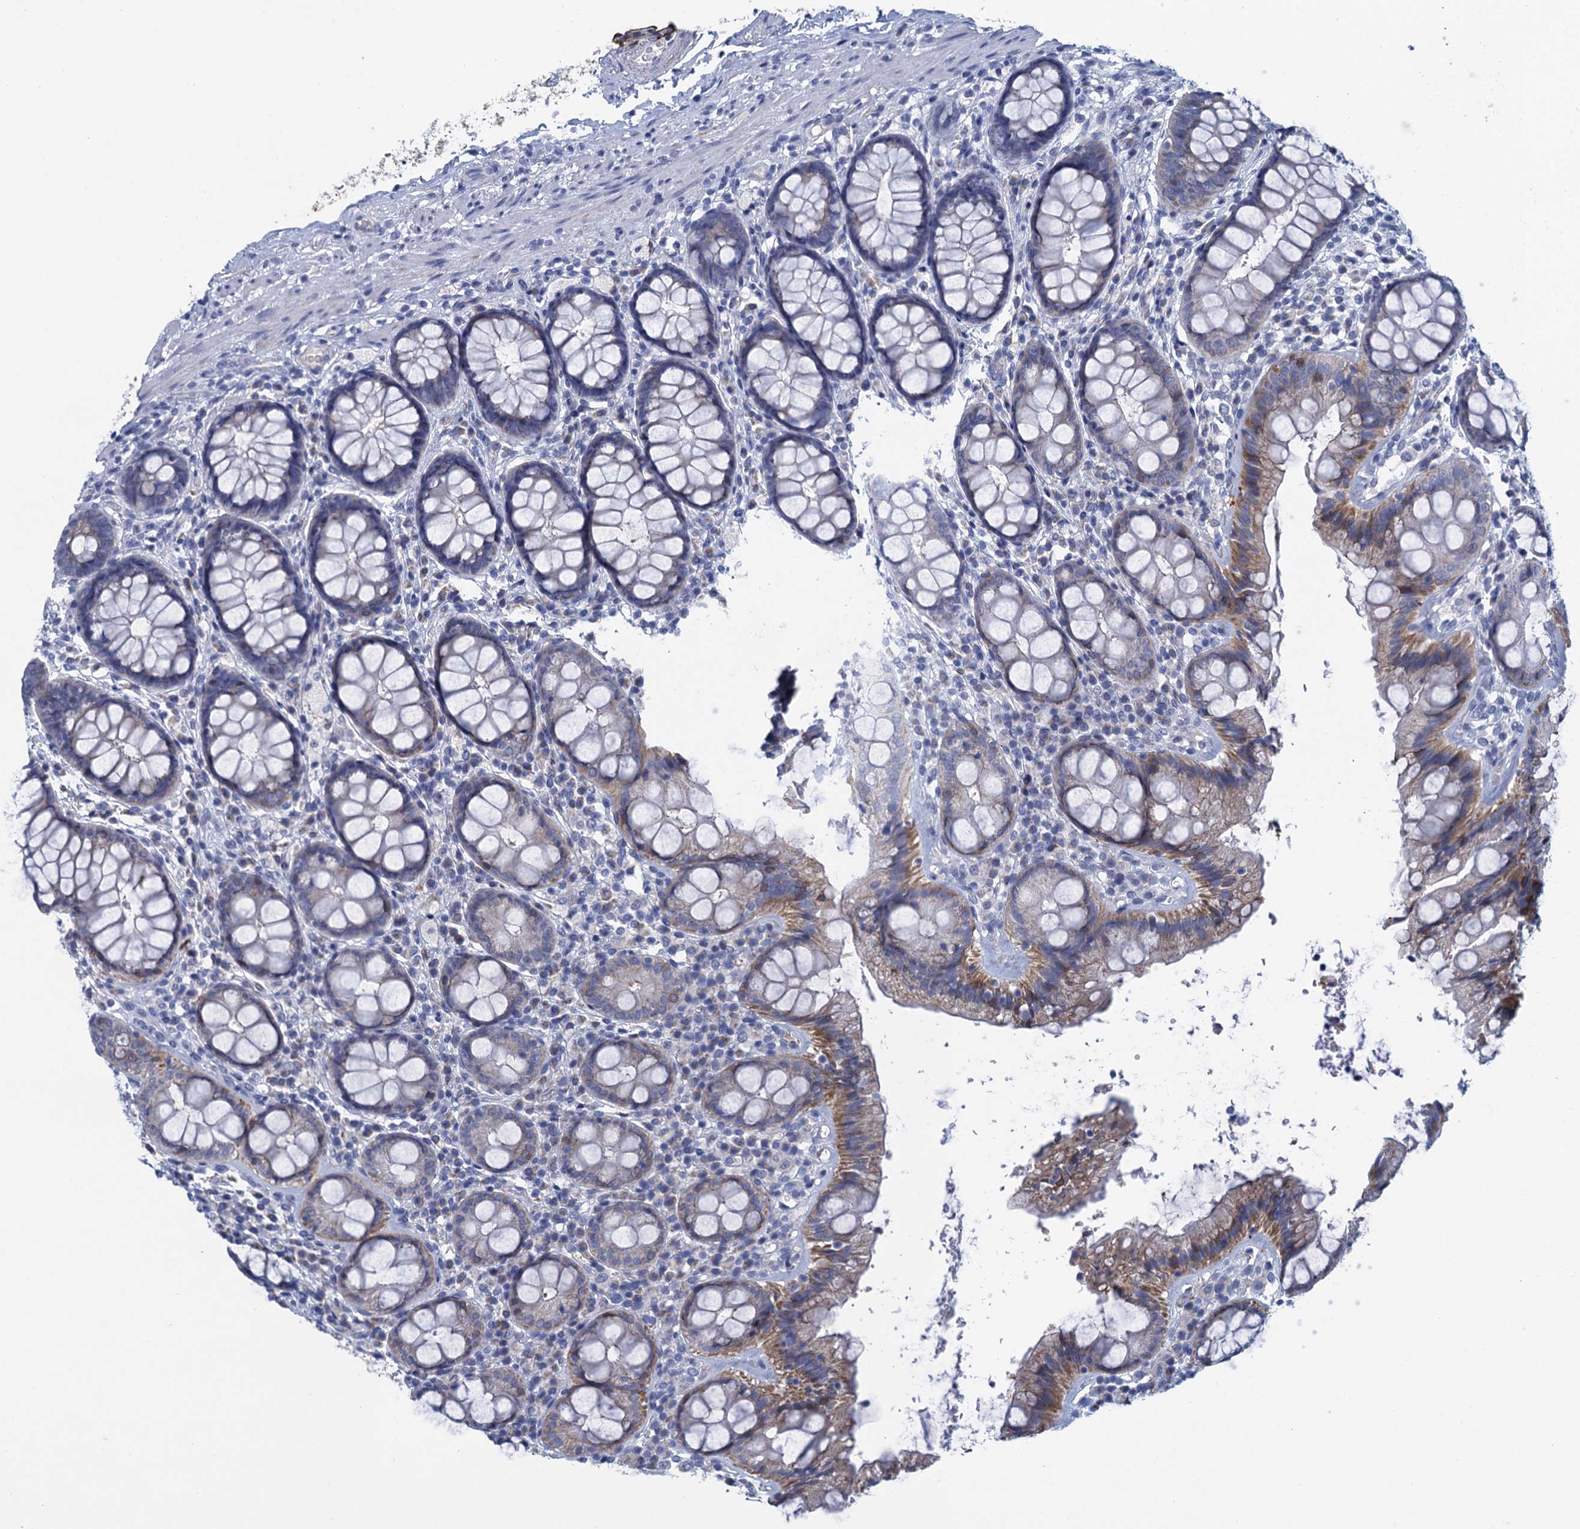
{"staining": {"intensity": "moderate", "quantity": "25%-75%", "location": "cytoplasmic/membranous"}, "tissue": "rectum", "cell_type": "Glandular cells", "image_type": "normal", "snomed": [{"axis": "morphology", "description": "Normal tissue, NOS"}, {"axis": "topography", "description": "Rectum"}], "caption": "Normal rectum exhibits moderate cytoplasmic/membranous staining in approximately 25%-75% of glandular cells, visualized by immunohistochemistry.", "gene": "SCEL", "patient": {"sex": "male", "age": 83}}